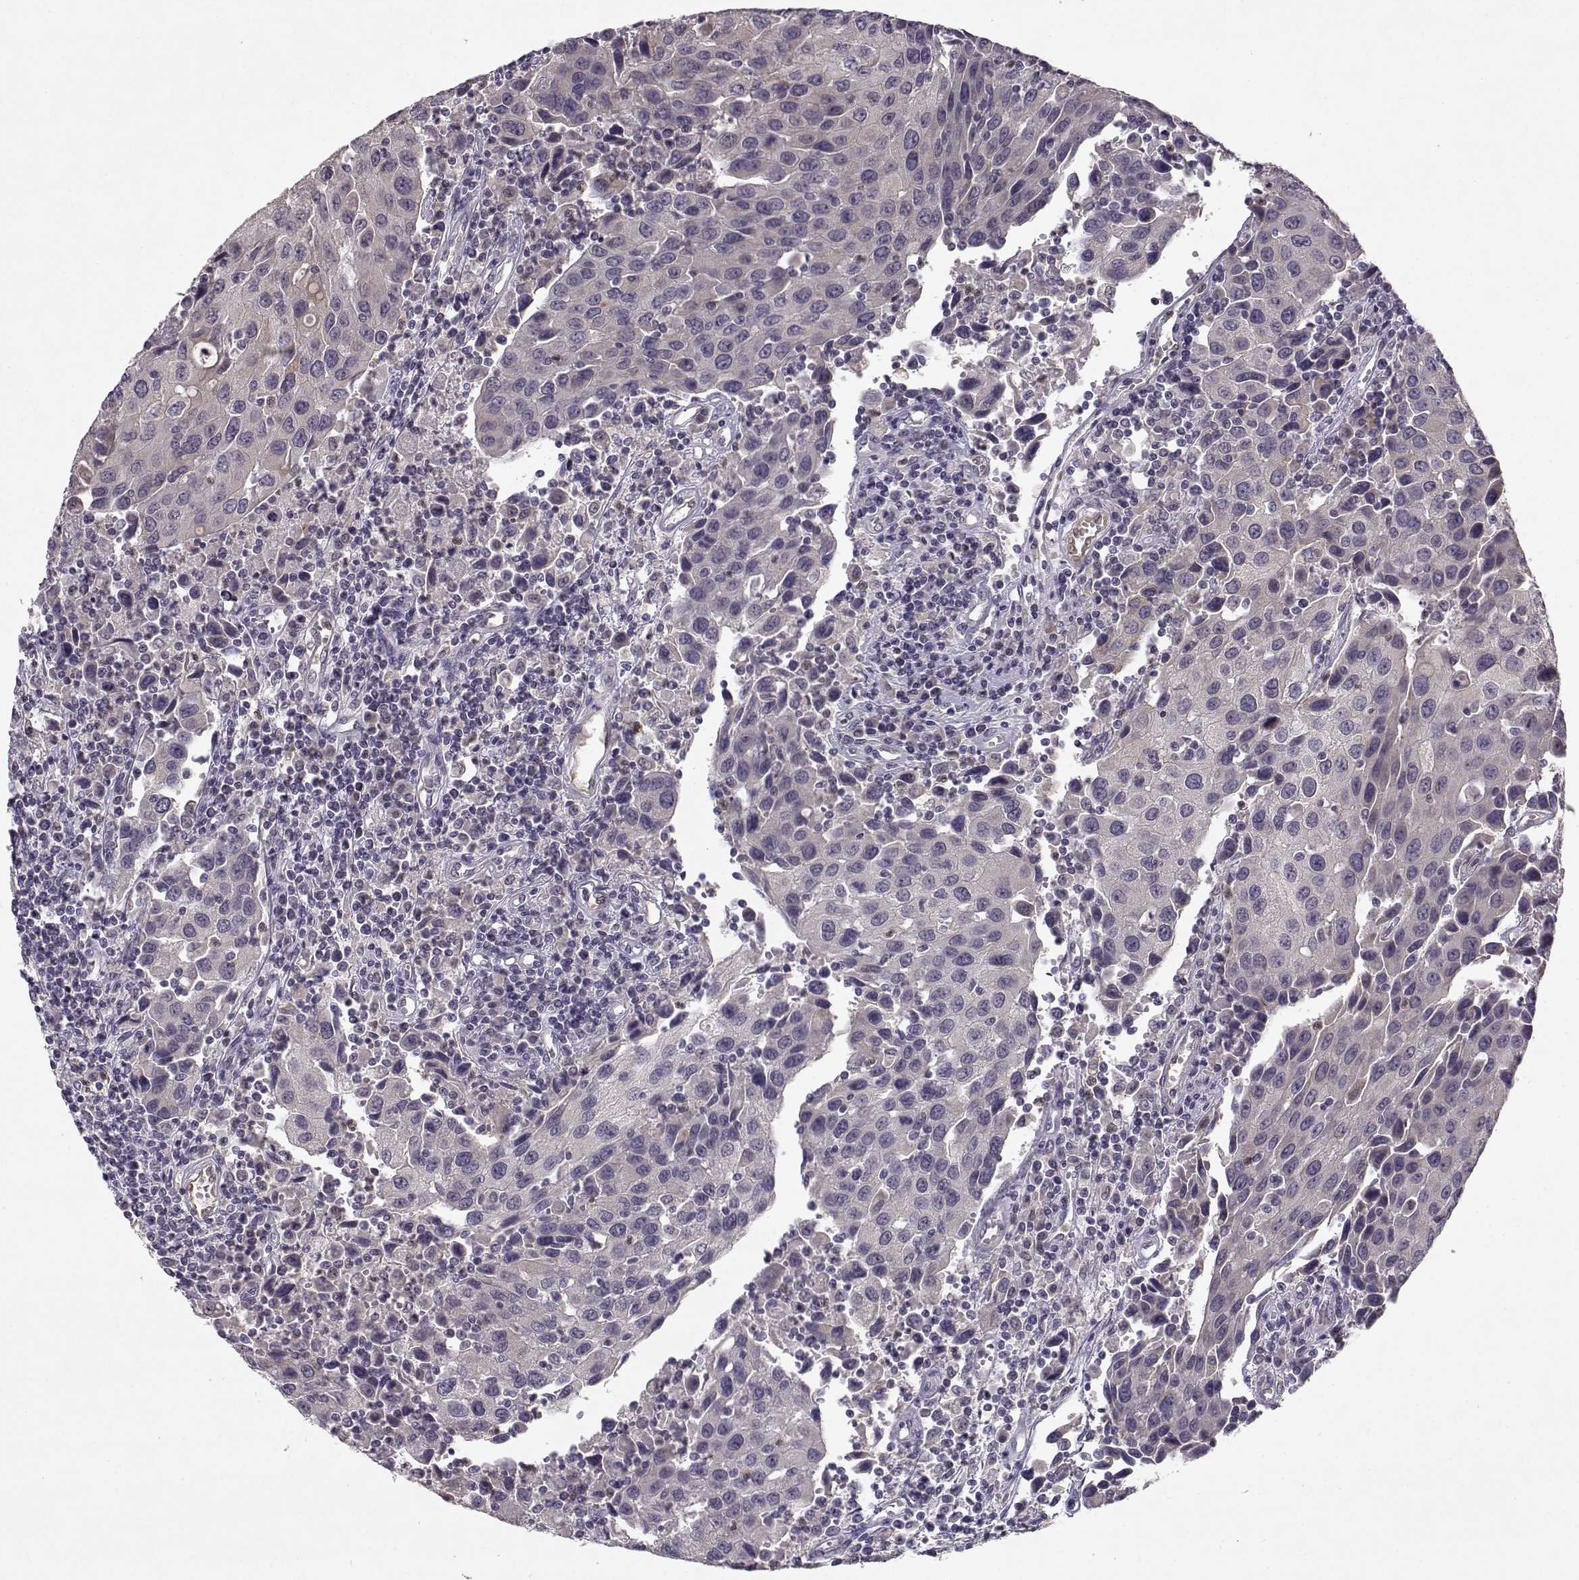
{"staining": {"intensity": "negative", "quantity": "none", "location": "none"}, "tissue": "urothelial cancer", "cell_type": "Tumor cells", "image_type": "cancer", "snomed": [{"axis": "morphology", "description": "Urothelial carcinoma, High grade"}, {"axis": "topography", "description": "Urinary bladder"}], "caption": "Protein analysis of high-grade urothelial carcinoma reveals no significant positivity in tumor cells.", "gene": "BMX", "patient": {"sex": "female", "age": 85}}